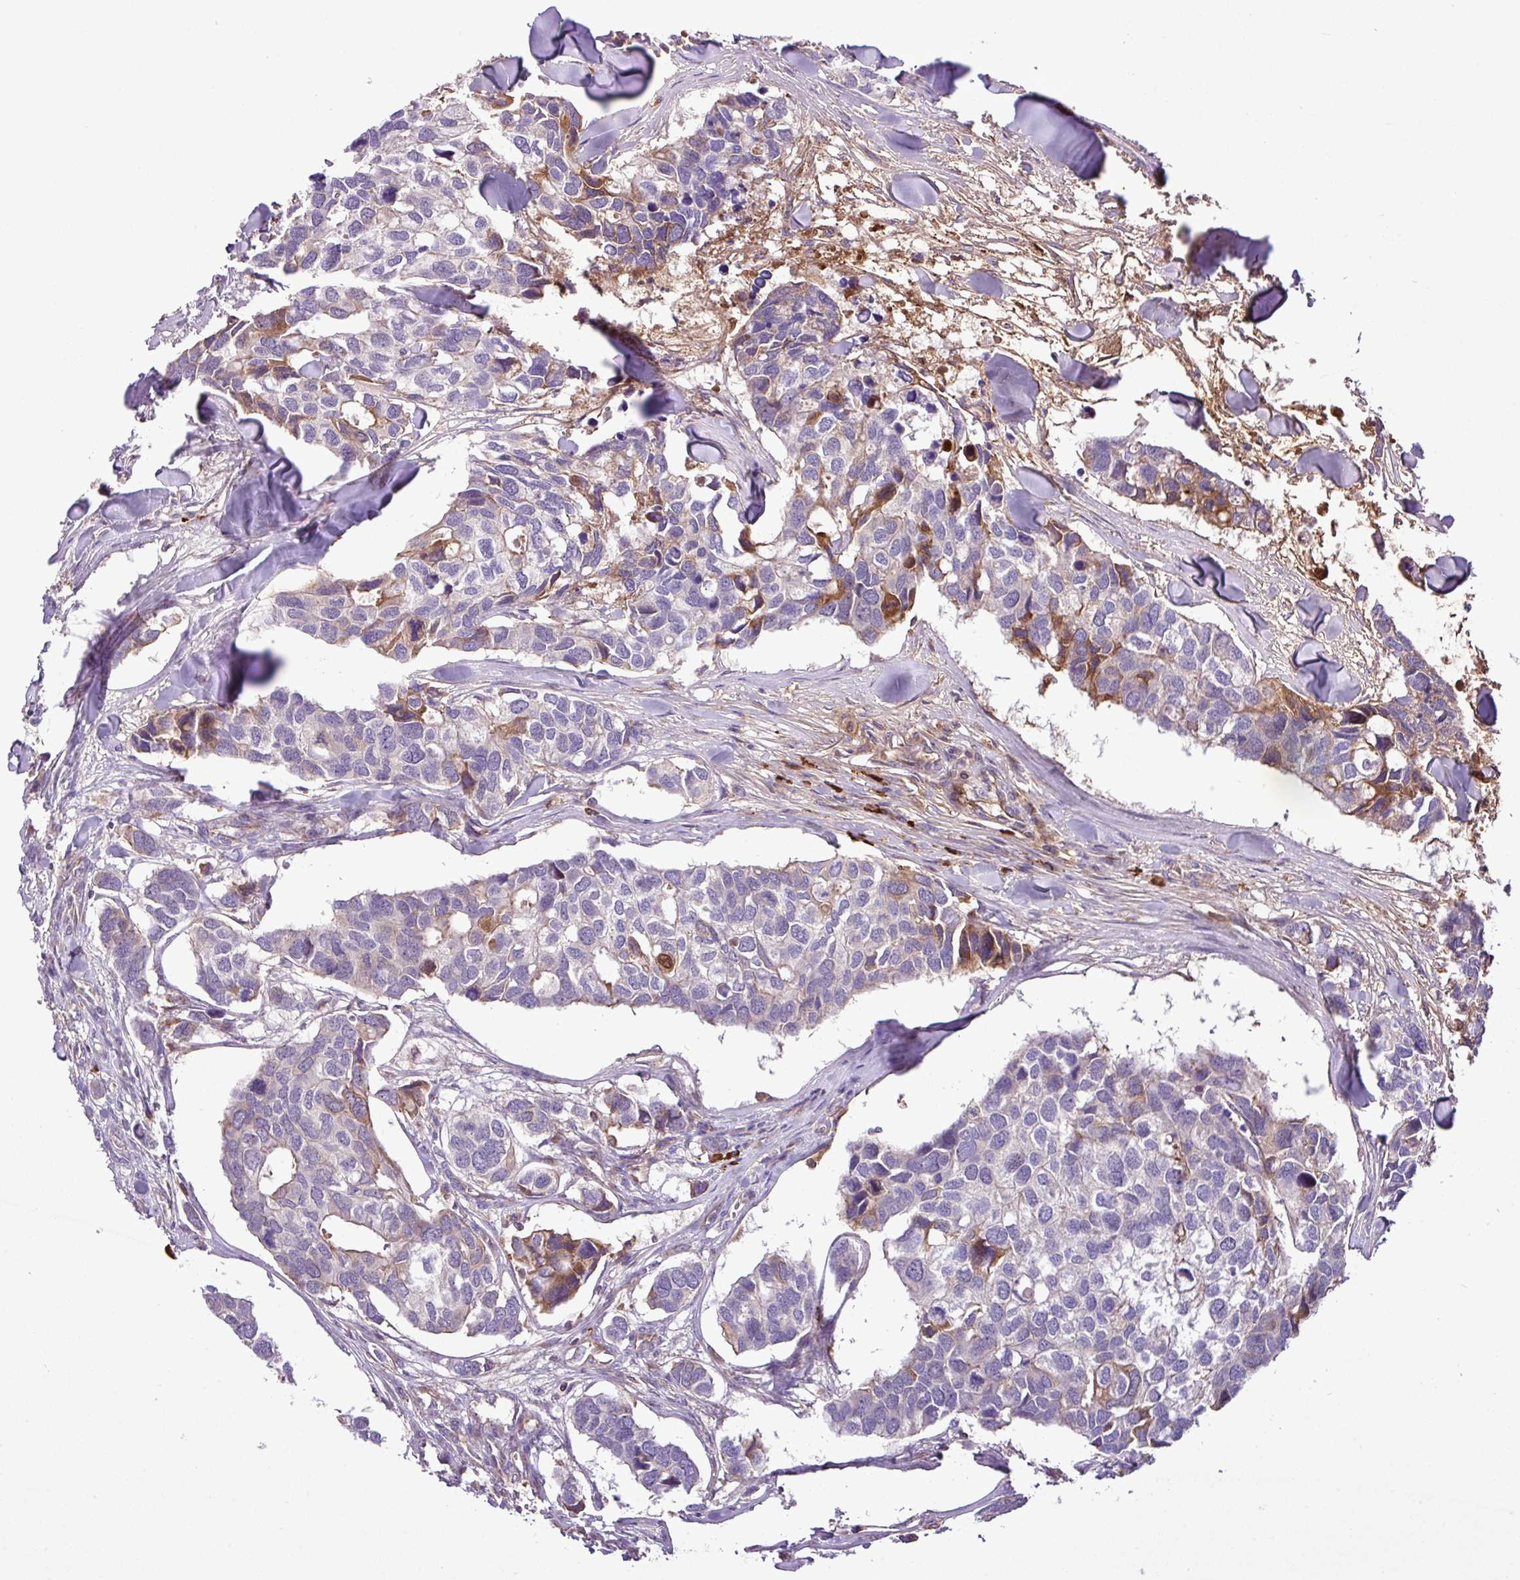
{"staining": {"intensity": "moderate", "quantity": "<25%", "location": "nuclear"}, "tissue": "breast cancer", "cell_type": "Tumor cells", "image_type": "cancer", "snomed": [{"axis": "morphology", "description": "Duct carcinoma"}, {"axis": "topography", "description": "Breast"}], "caption": "Immunohistochemistry (IHC) (DAB (3,3'-diaminobenzidine)) staining of human breast cancer (infiltrating ductal carcinoma) reveals moderate nuclear protein expression in approximately <25% of tumor cells.", "gene": "ZNF266", "patient": {"sex": "female", "age": 83}}